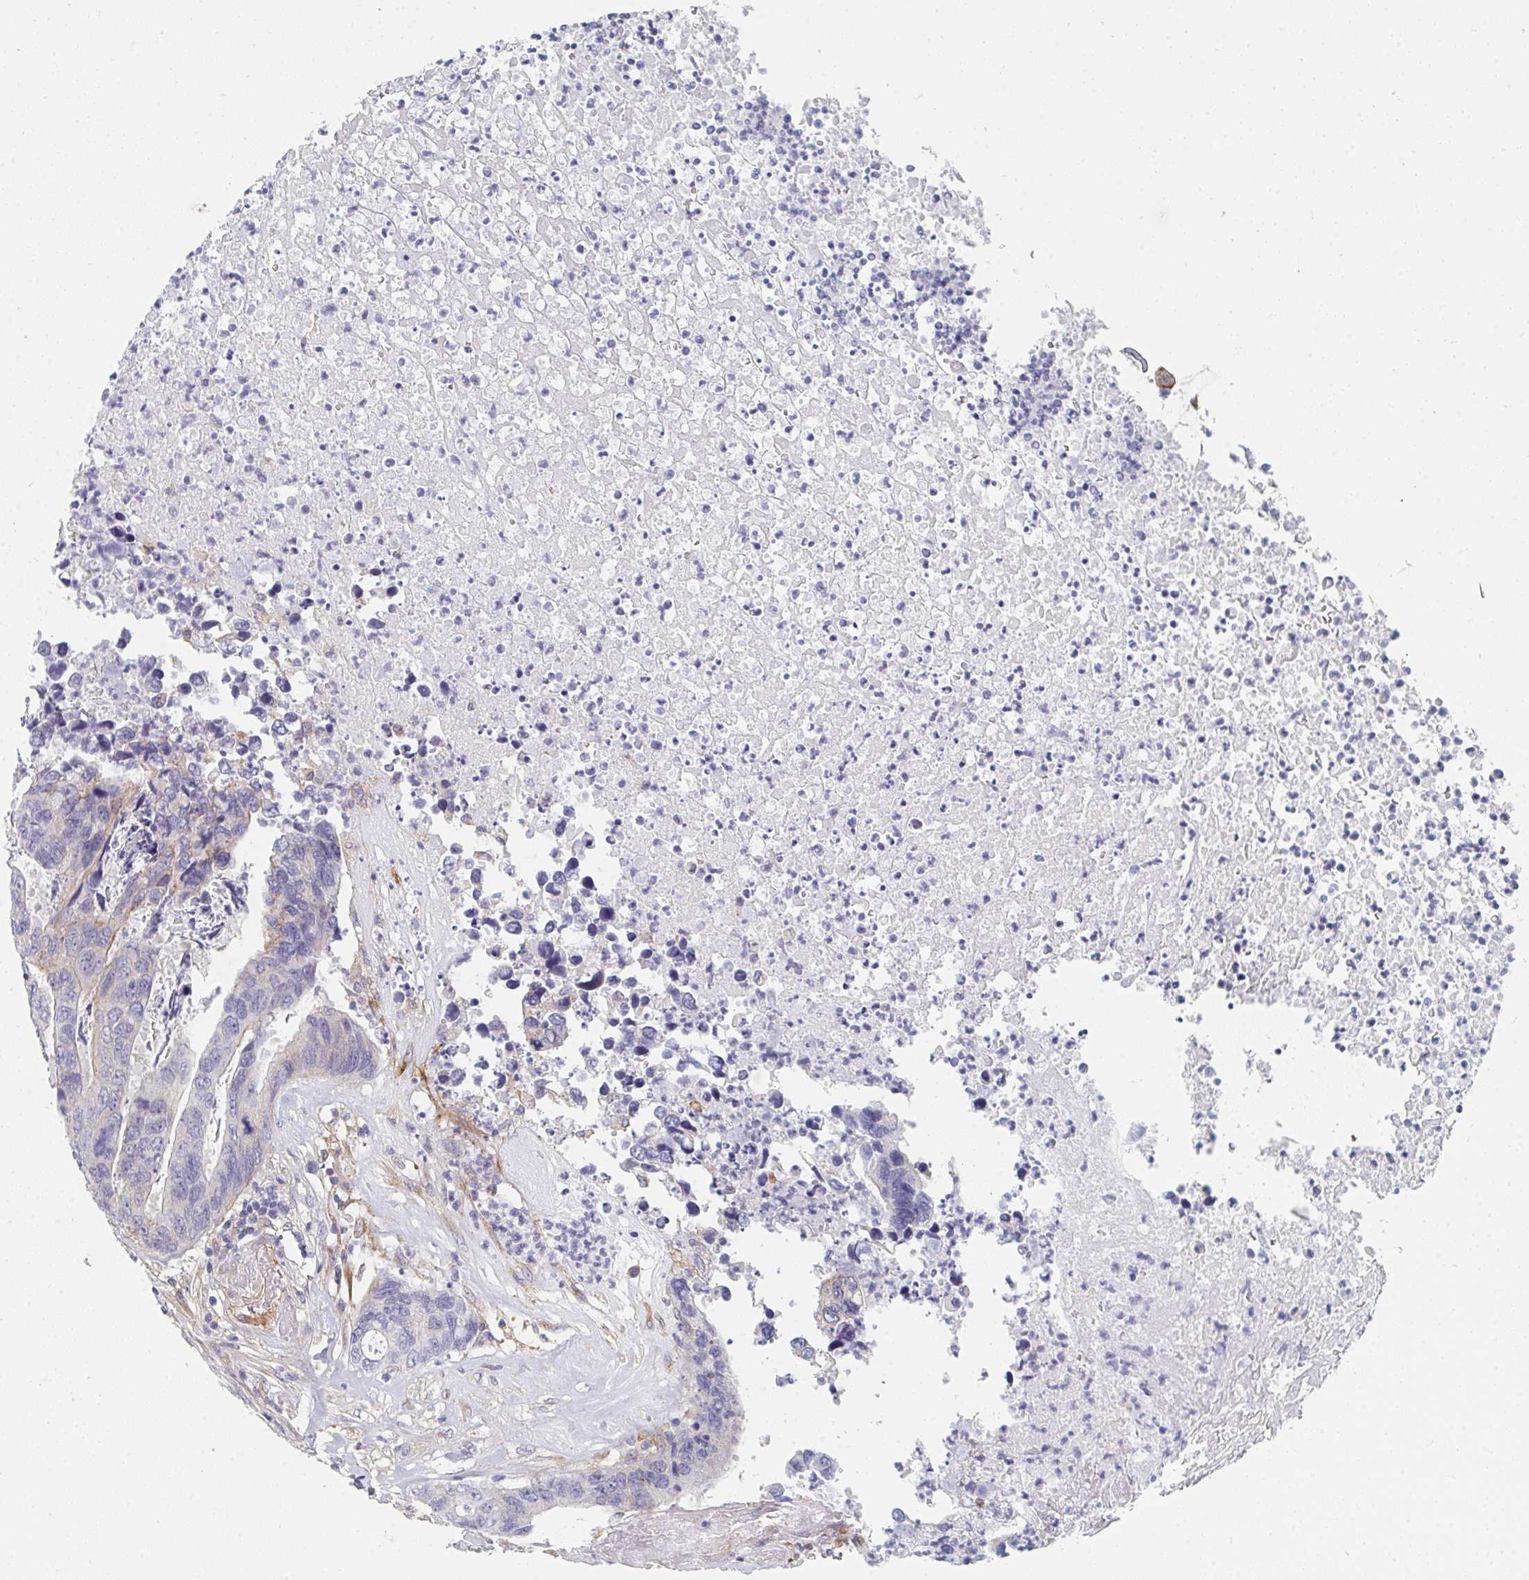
{"staining": {"intensity": "negative", "quantity": "none", "location": "none"}, "tissue": "colorectal cancer", "cell_type": "Tumor cells", "image_type": "cancer", "snomed": [{"axis": "morphology", "description": "Adenocarcinoma, NOS"}, {"axis": "topography", "description": "Colon"}], "caption": "Protein analysis of colorectal adenocarcinoma demonstrates no significant staining in tumor cells. (Brightfield microscopy of DAB (3,3'-diaminobenzidine) immunohistochemistry at high magnification).", "gene": "DAB2", "patient": {"sex": "female", "age": 67}}